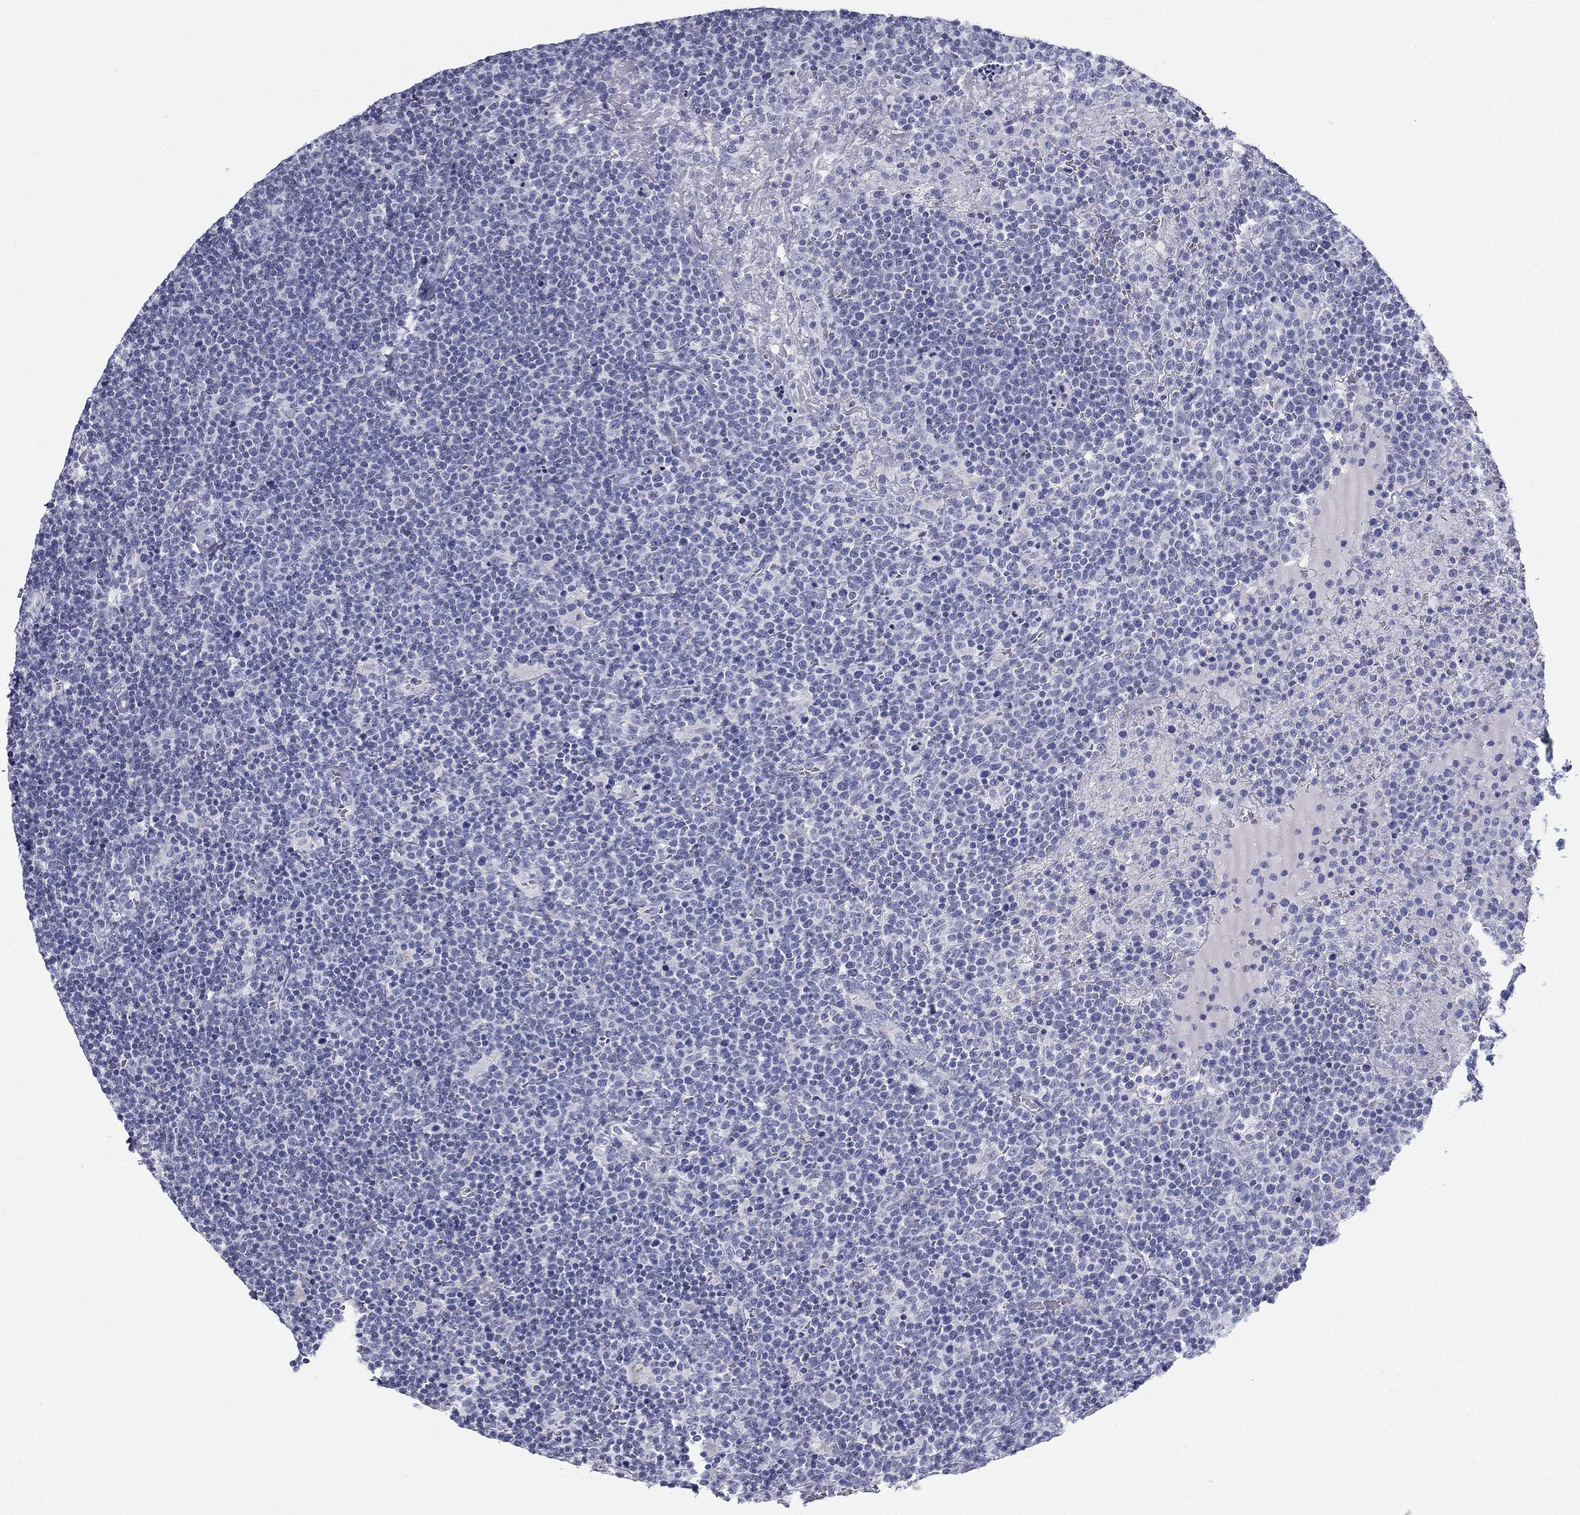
{"staining": {"intensity": "negative", "quantity": "none", "location": "none"}, "tissue": "lymphoma", "cell_type": "Tumor cells", "image_type": "cancer", "snomed": [{"axis": "morphology", "description": "Malignant lymphoma, non-Hodgkin's type, High grade"}, {"axis": "topography", "description": "Lymph node"}], "caption": "Tumor cells are negative for brown protein staining in malignant lymphoma, non-Hodgkin's type (high-grade).", "gene": "ZP2", "patient": {"sex": "male", "age": 61}}